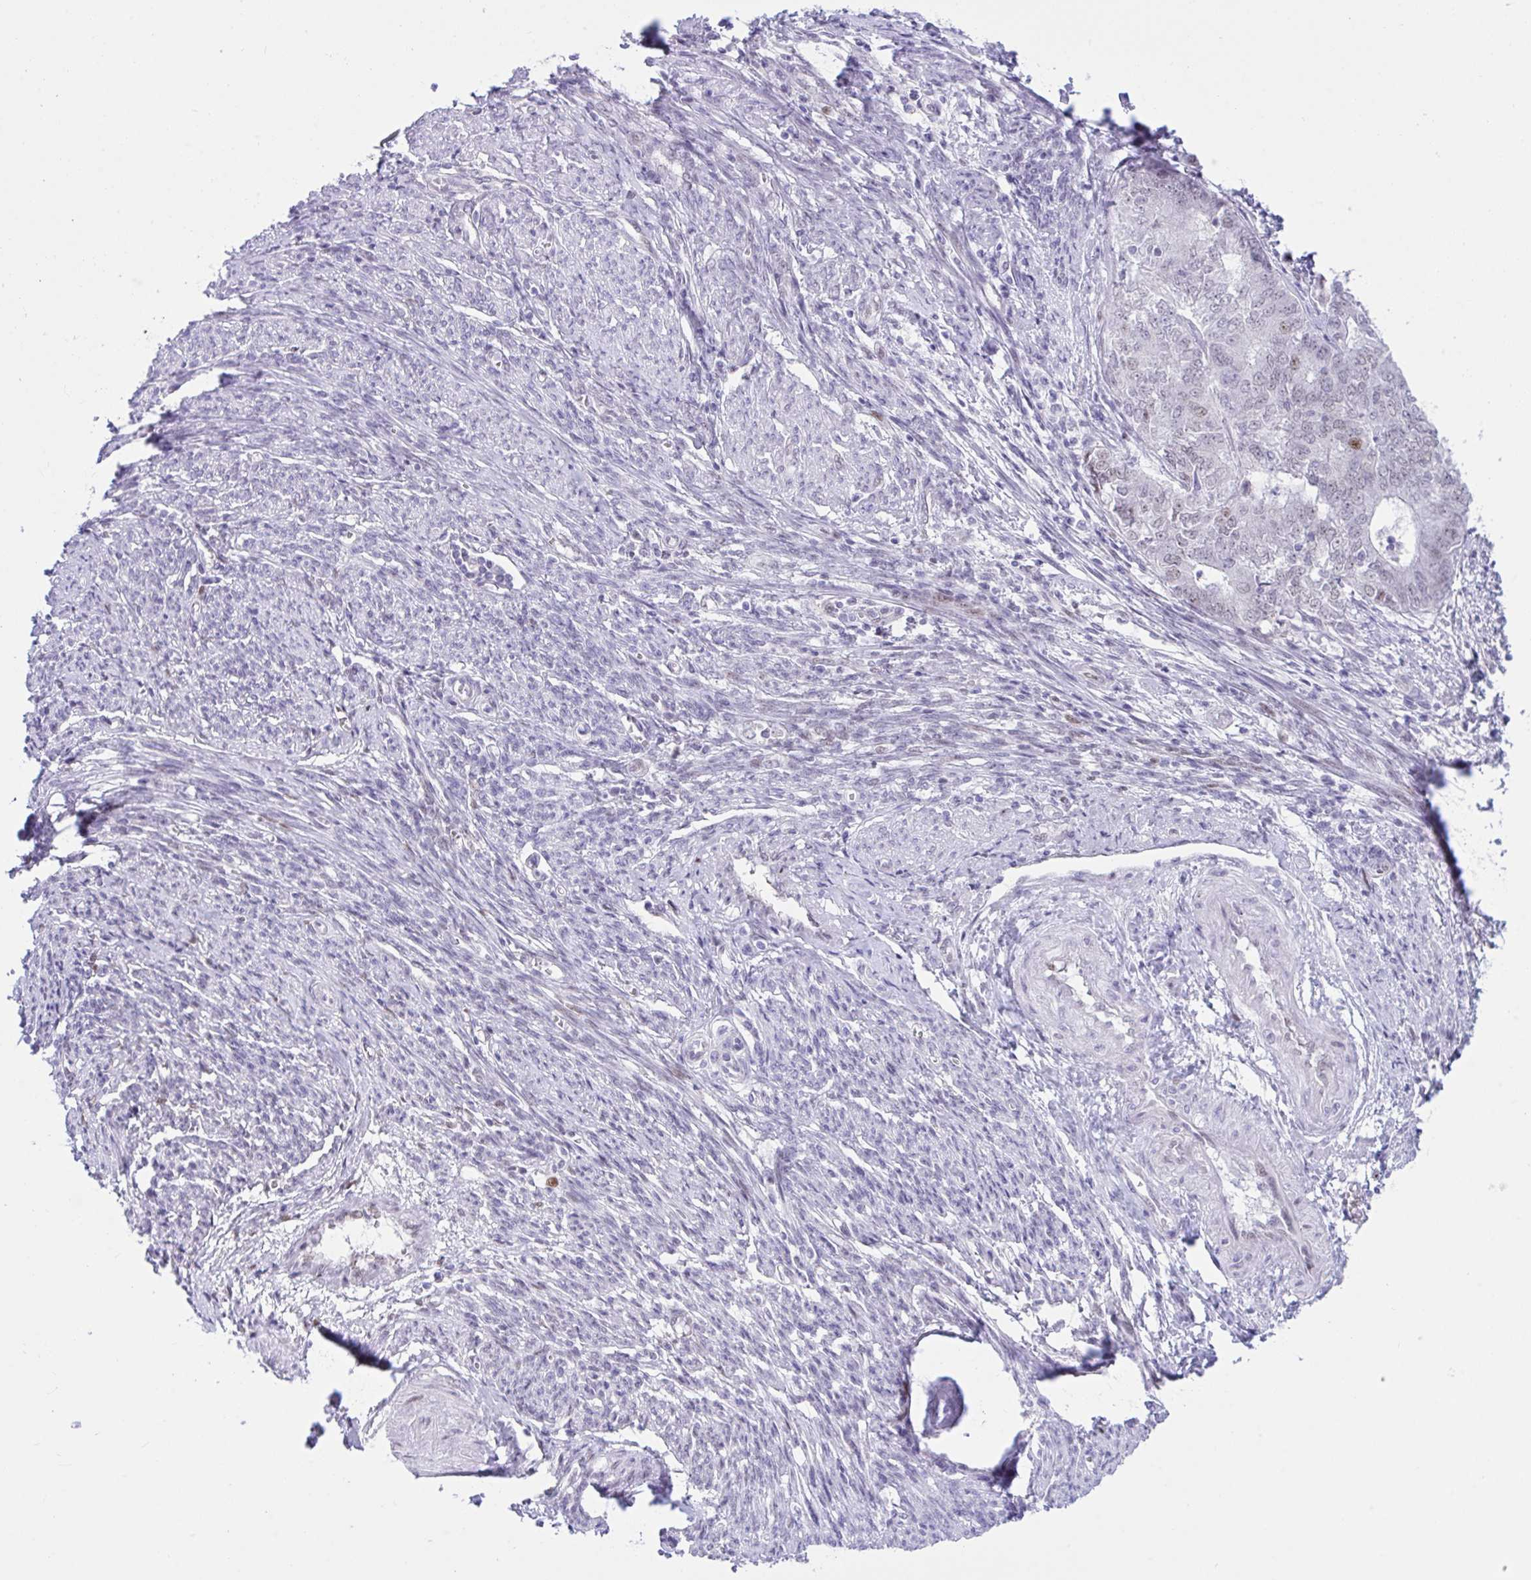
{"staining": {"intensity": "negative", "quantity": "none", "location": "none"}, "tissue": "endometrial cancer", "cell_type": "Tumor cells", "image_type": "cancer", "snomed": [{"axis": "morphology", "description": "Adenocarcinoma, NOS"}, {"axis": "topography", "description": "Endometrium"}], "caption": "IHC of endometrial adenocarcinoma displays no staining in tumor cells. The staining was performed using DAB (3,3'-diaminobenzidine) to visualize the protein expression in brown, while the nuclei were stained in blue with hematoxylin (Magnification: 20x).", "gene": "IKZF2", "patient": {"sex": "female", "age": 62}}